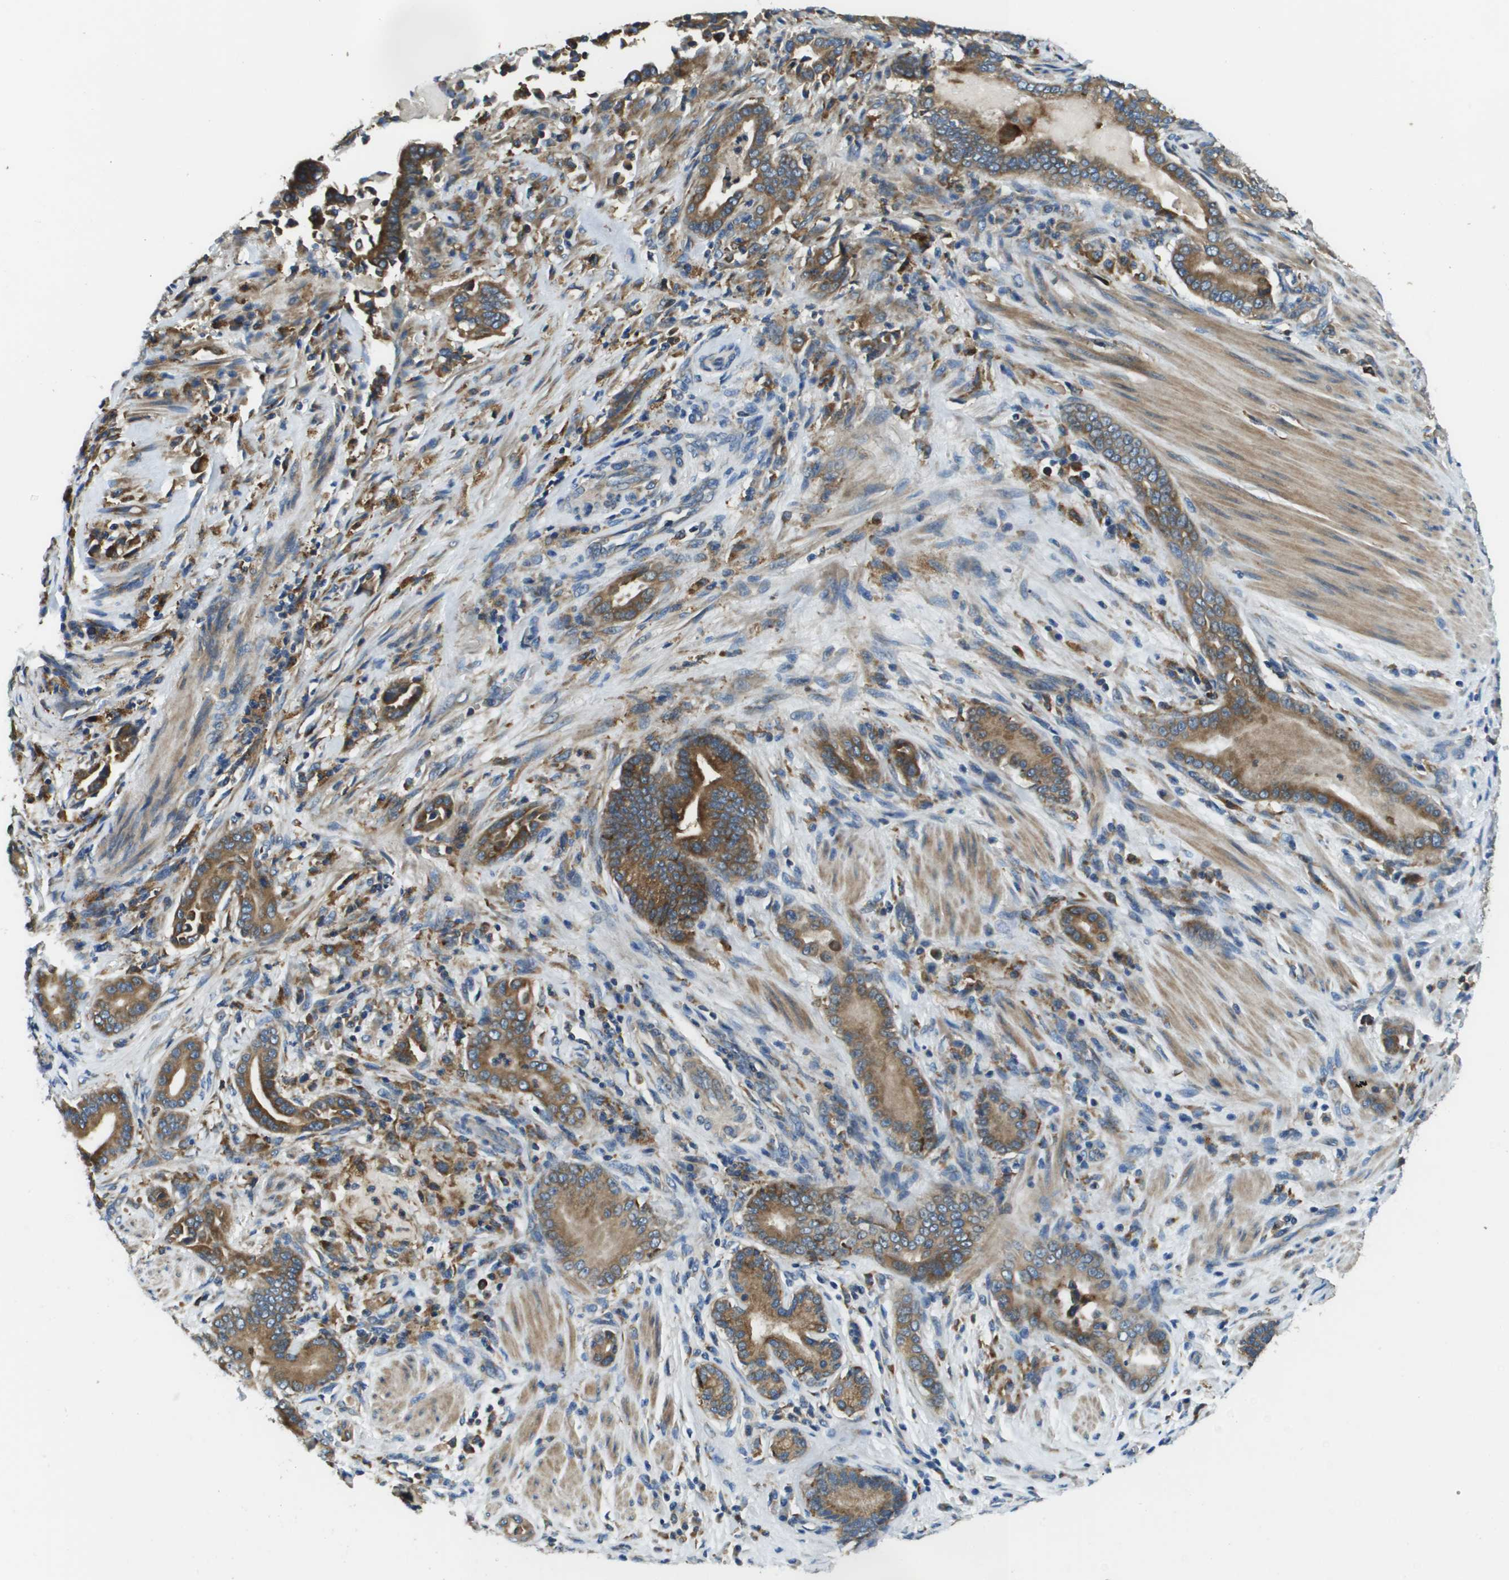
{"staining": {"intensity": "strong", "quantity": ">75%", "location": "cytoplasmic/membranous"}, "tissue": "pancreatic cancer", "cell_type": "Tumor cells", "image_type": "cancer", "snomed": [{"axis": "morphology", "description": "Normal tissue, NOS"}, {"axis": "morphology", "description": "Adenocarcinoma, NOS"}, {"axis": "topography", "description": "Pancreas"}], "caption": "This image displays immunohistochemistry (IHC) staining of pancreatic adenocarcinoma, with high strong cytoplasmic/membranous expression in about >75% of tumor cells.", "gene": "CNPY3", "patient": {"sex": "male", "age": 63}}